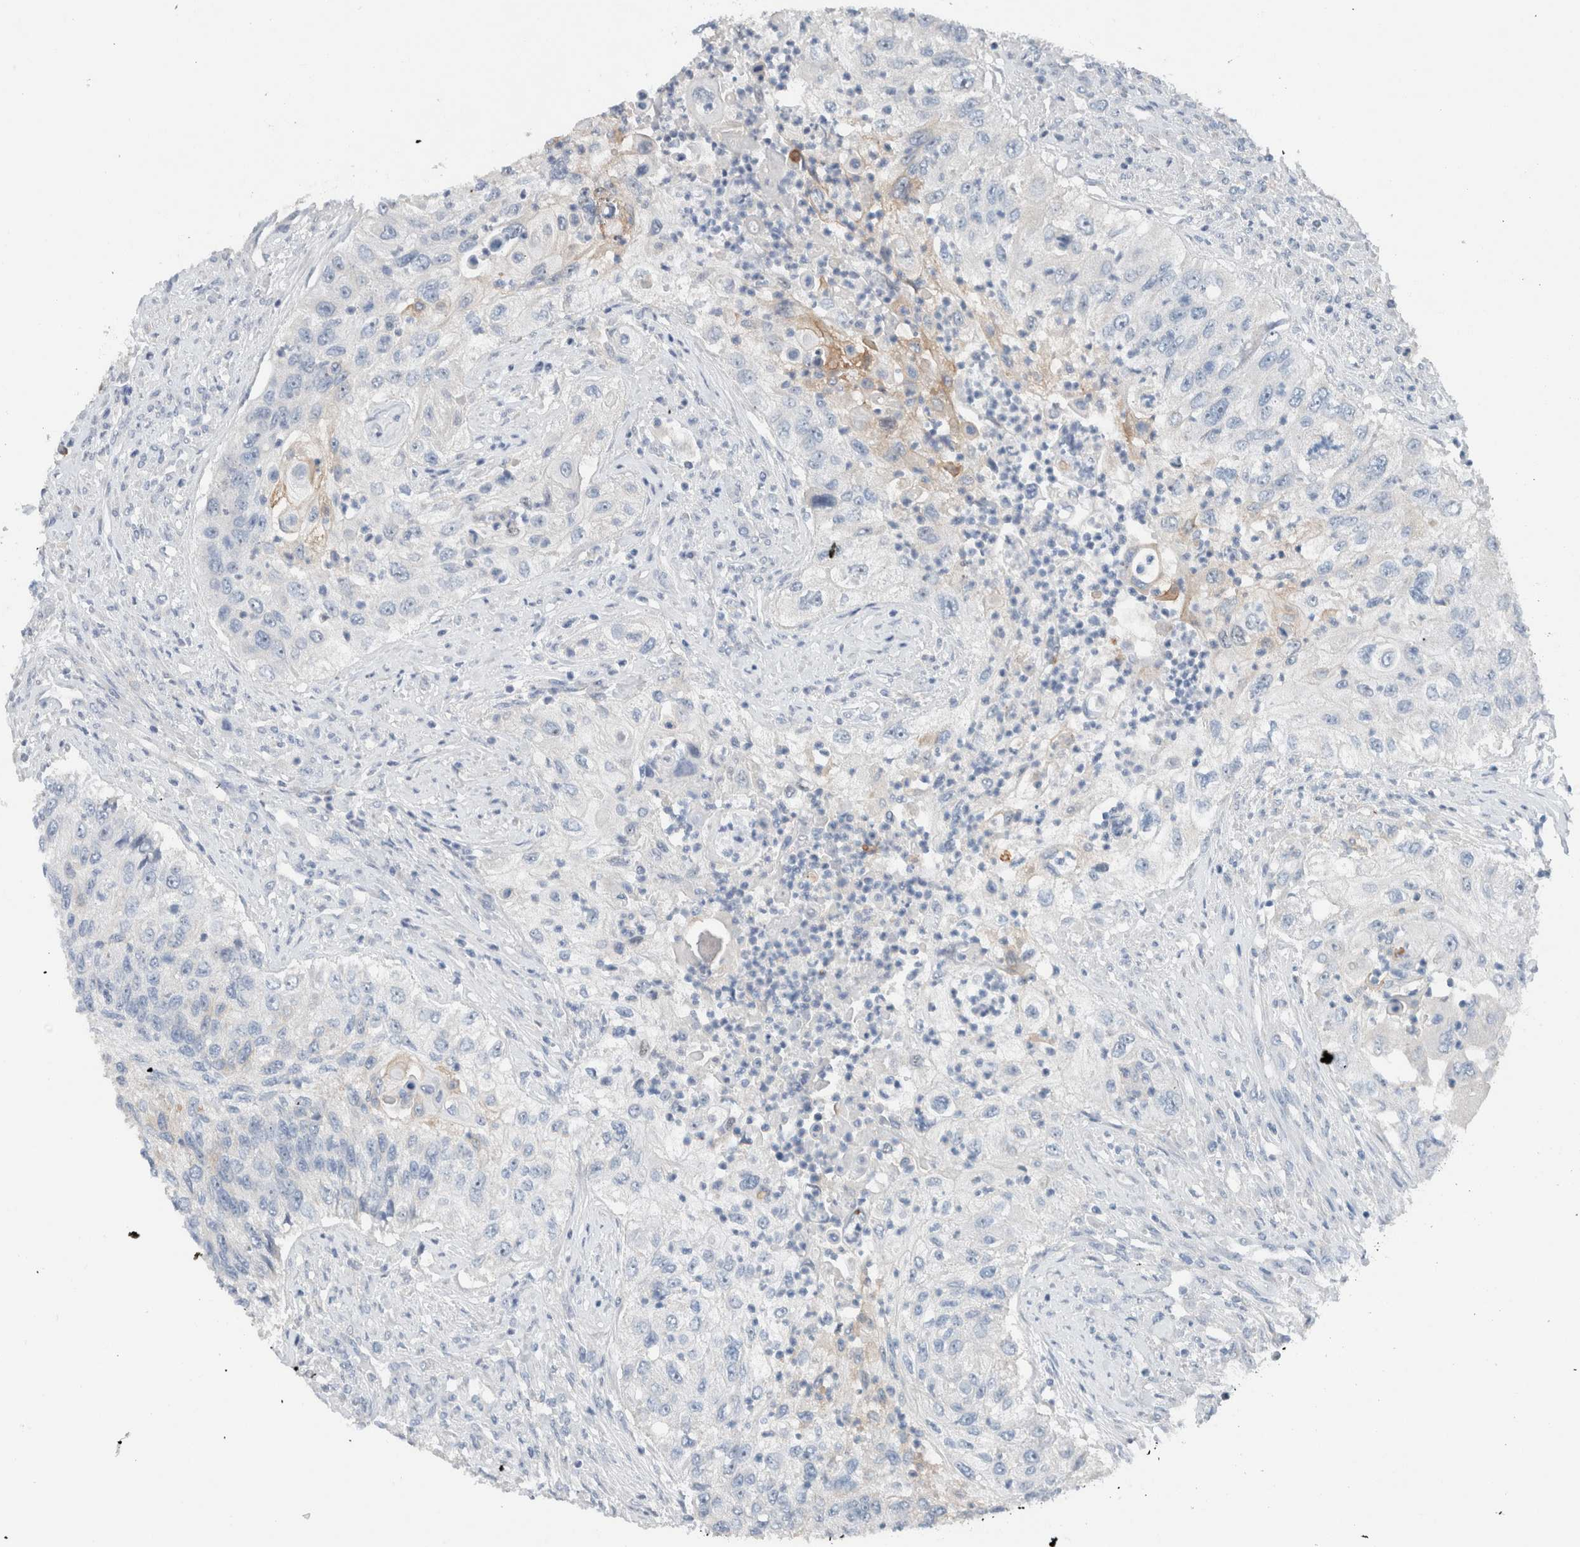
{"staining": {"intensity": "negative", "quantity": "none", "location": "none"}, "tissue": "urothelial cancer", "cell_type": "Tumor cells", "image_type": "cancer", "snomed": [{"axis": "morphology", "description": "Urothelial carcinoma, High grade"}, {"axis": "topography", "description": "Urinary bladder"}], "caption": "High magnification brightfield microscopy of urothelial cancer stained with DAB (brown) and counterstained with hematoxylin (blue): tumor cells show no significant staining. The staining was performed using DAB (3,3'-diaminobenzidine) to visualize the protein expression in brown, while the nuclei were stained in blue with hematoxylin (Magnification: 20x).", "gene": "DUOX1", "patient": {"sex": "female", "age": 60}}